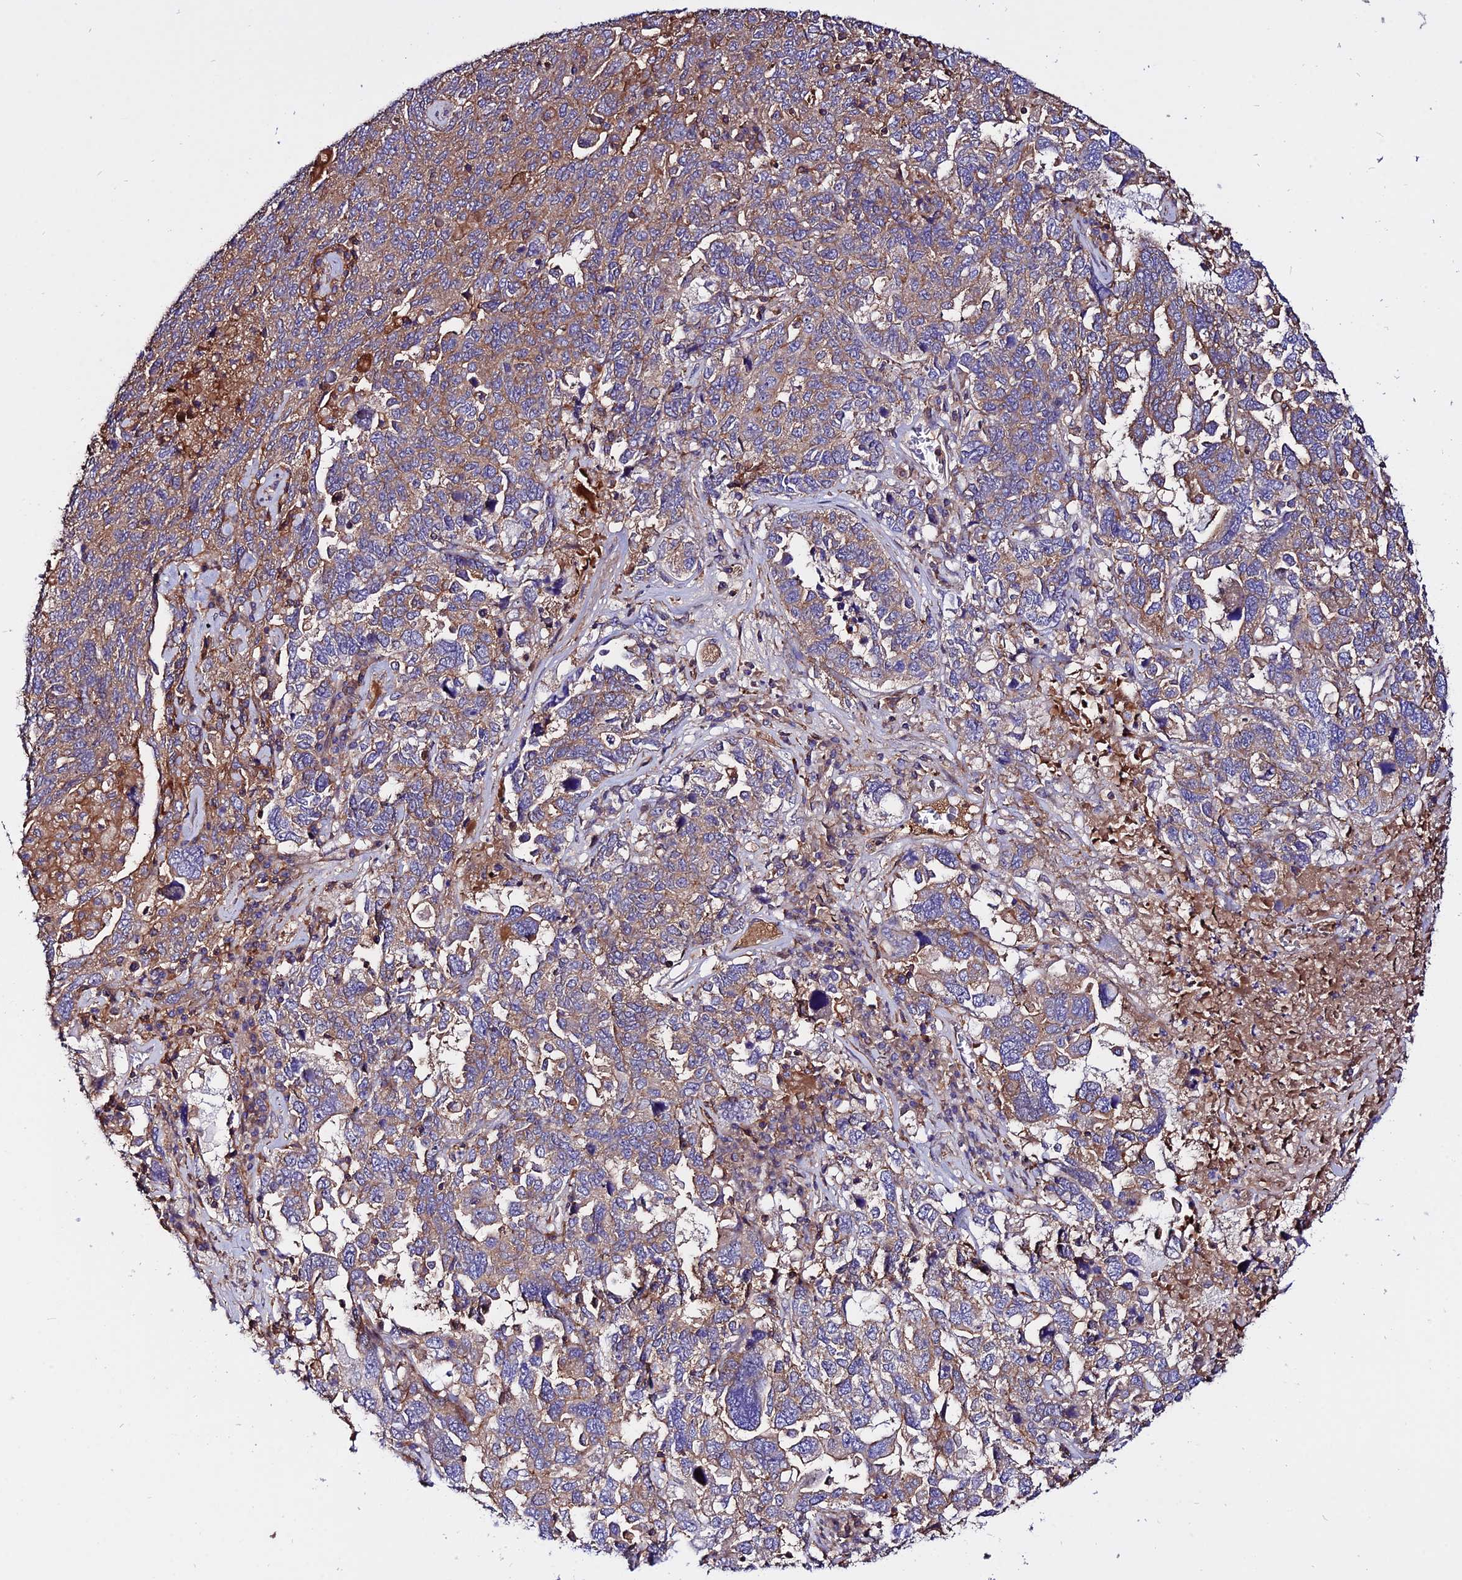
{"staining": {"intensity": "moderate", "quantity": "25%-75%", "location": "cytoplasmic/membranous"}, "tissue": "ovarian cancer", "cell_type": "Tumor cells", "image_type": "cancer", "snomed": [{"axis": "morphology", "description": "Carcinoma, endometroid"}, {"axis": "topography", "description": "Ovary"}], "caption": "Protein analysis of ovarian cancer (endometroid carcinoma) tissue reveals moderate cytoplasmic/membranous positivity in approximately 25%-75% of tumor cells.", "gene": "PYM1", "patient": {"sex": "female", "age": 62}}